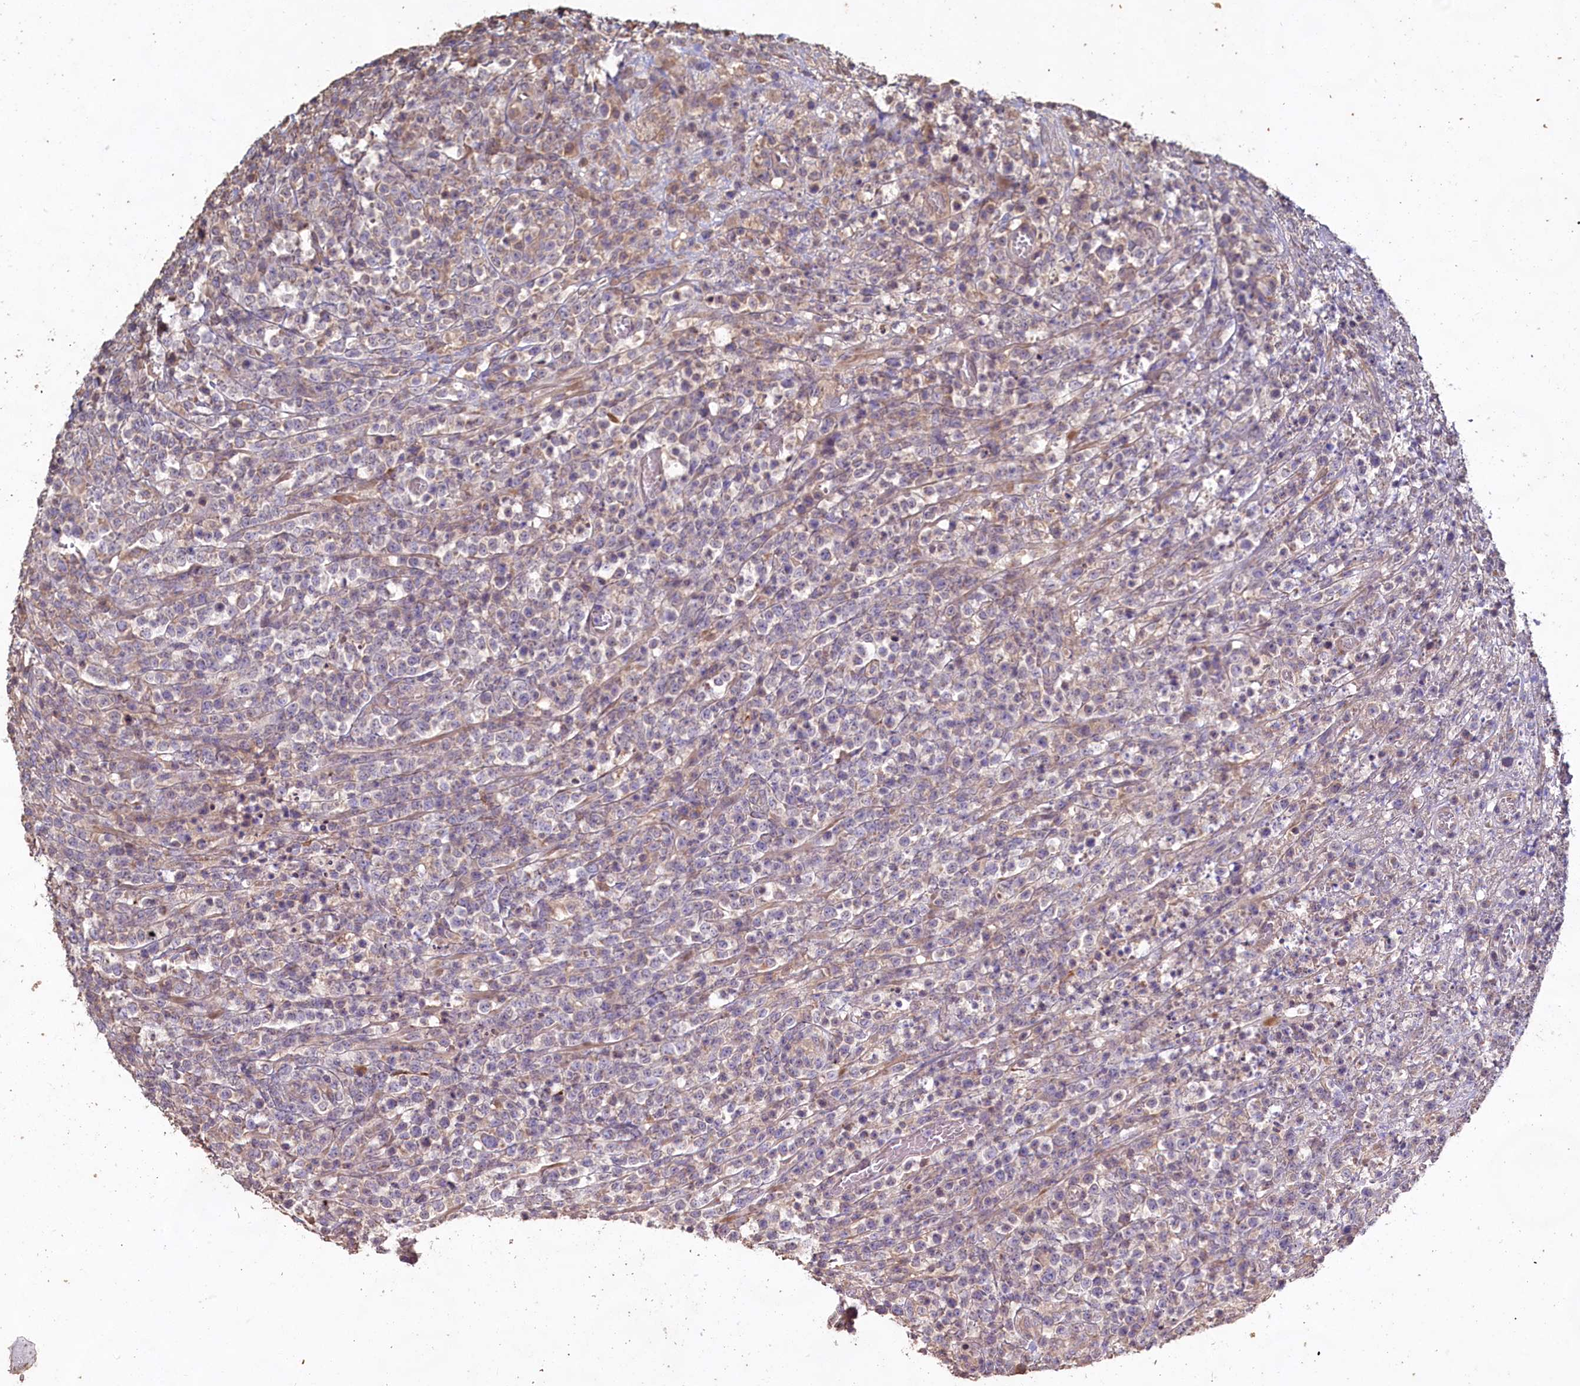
{"staining": {"intensity": "weak", "quantity": "<25%", "location": "cytoplasmic/membranous"}, "tissue": "lymphoma", "cell_type": "Tumor cells", "image_type": "cancer", "snomed": [{"axis": "morphology", "description": "Malignant lymphoma, non-Hodgkin's type, High grade"}, {"axis": "topography", "description": "Colon"}], "caption": "The immunohistochemistry image has no significant expression in tumor cells of lymphoma tissue.", "gene": "FUNDC1", "patient": {"sex": "female", "age": 53}}